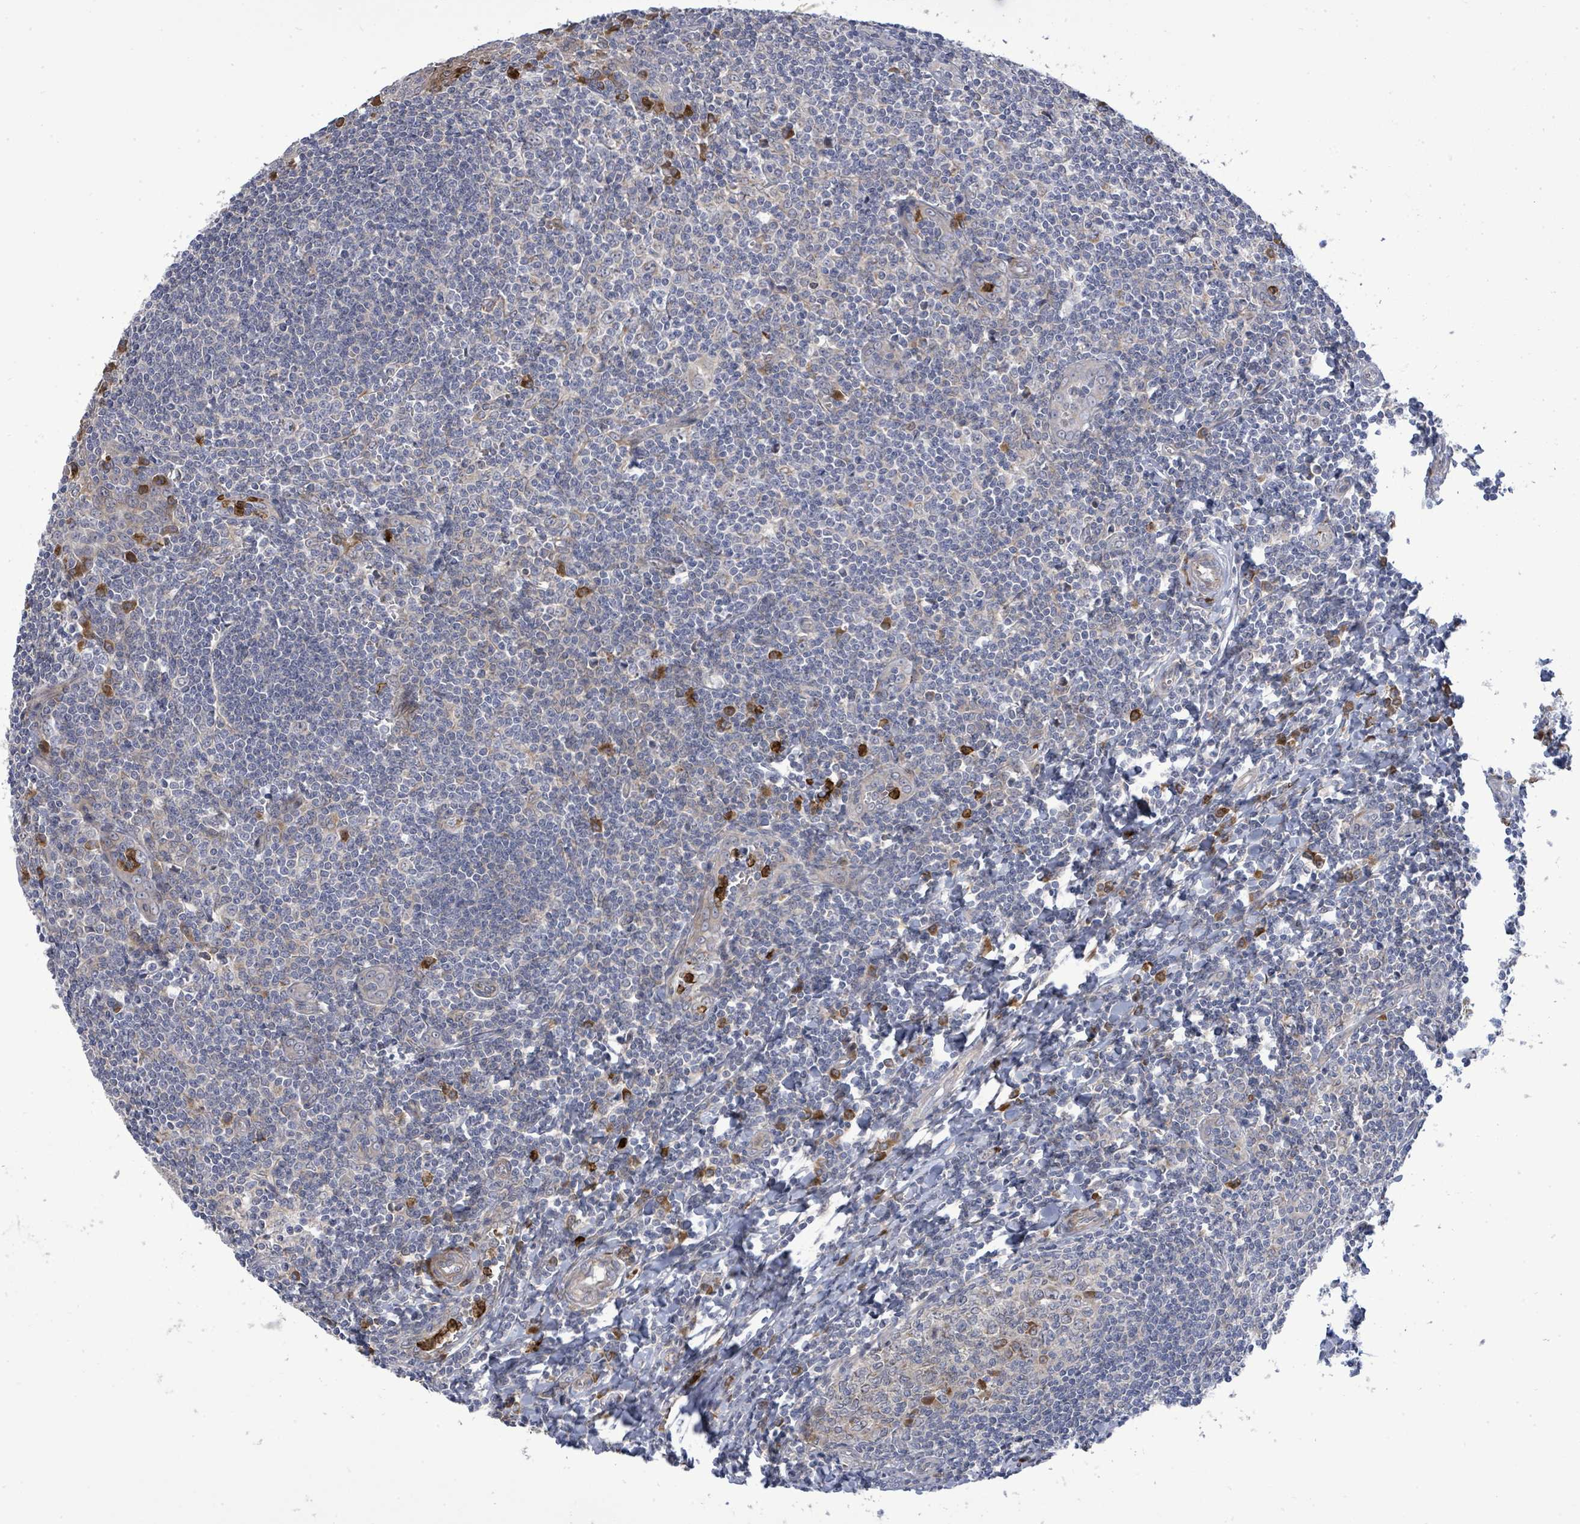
{"staining": {"intensity": "moderate", "quantity": "<25%", "location": "cytoplasmic/membranous"}, "tissue": "tonsil", "cell_type": "Germinal center cells", "image_type": "normal", "snomed": [{"axis": "morphology", "description": "Normal tissue, NOS"}, {"axis": "topography", "description": "Tonsil"}], "caption": "High-magnification brightfield microscopy of benign tonsil stained with DAB (brown) and counterstained with hematoxylin (blue). germinal center cells exhibit moderate cytoplasmic/membranous expression is appreciated in approximately<25% of cells.", "gene": "SAR1A", "patient": {"sex": "male", "age": 27}}